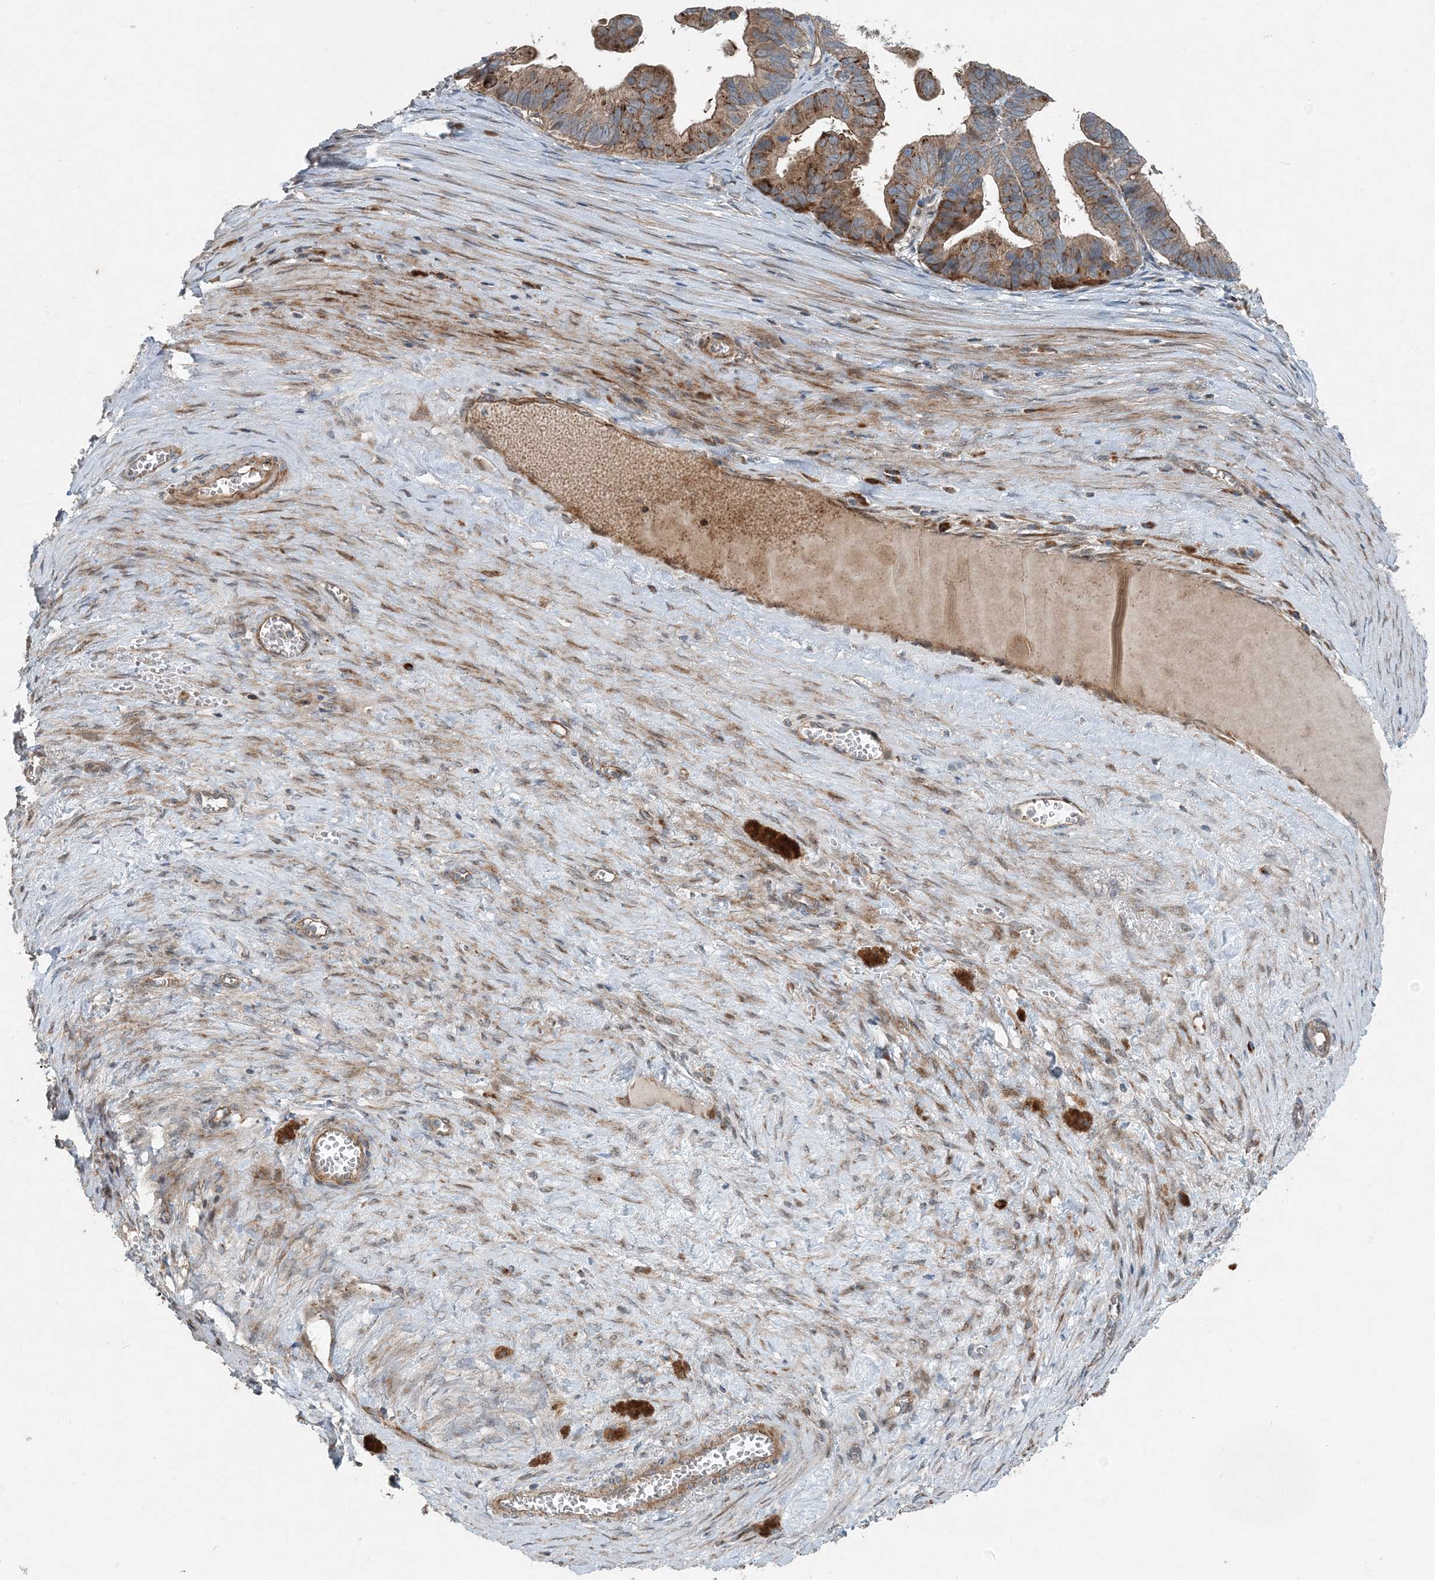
{"staining": {"intensity": "moderate", "quantity": ">75%", "location": "cytoplasmic/membranous"}, "tissue": "ovarian cancer", "cell_type": "Tumor cells", "image_type": "cancer", "snomed": [{"axis": "morphology", "description": "Cystadenocarcinoma, serous, NOS"}, {"axis": "topography", "description": "Ovary"}], "caption": "The micrograph shows staining of ovarian cancer (serous cystadenocarcinoma), revealing moderate cytoplasmic/membranous protein staining (brown color) within tumor cells. (DAB IHC, brown staining for protein, blue staining for nuclei).", "gene": "INTU", "patient": {"sex": "female", "age": 56}}